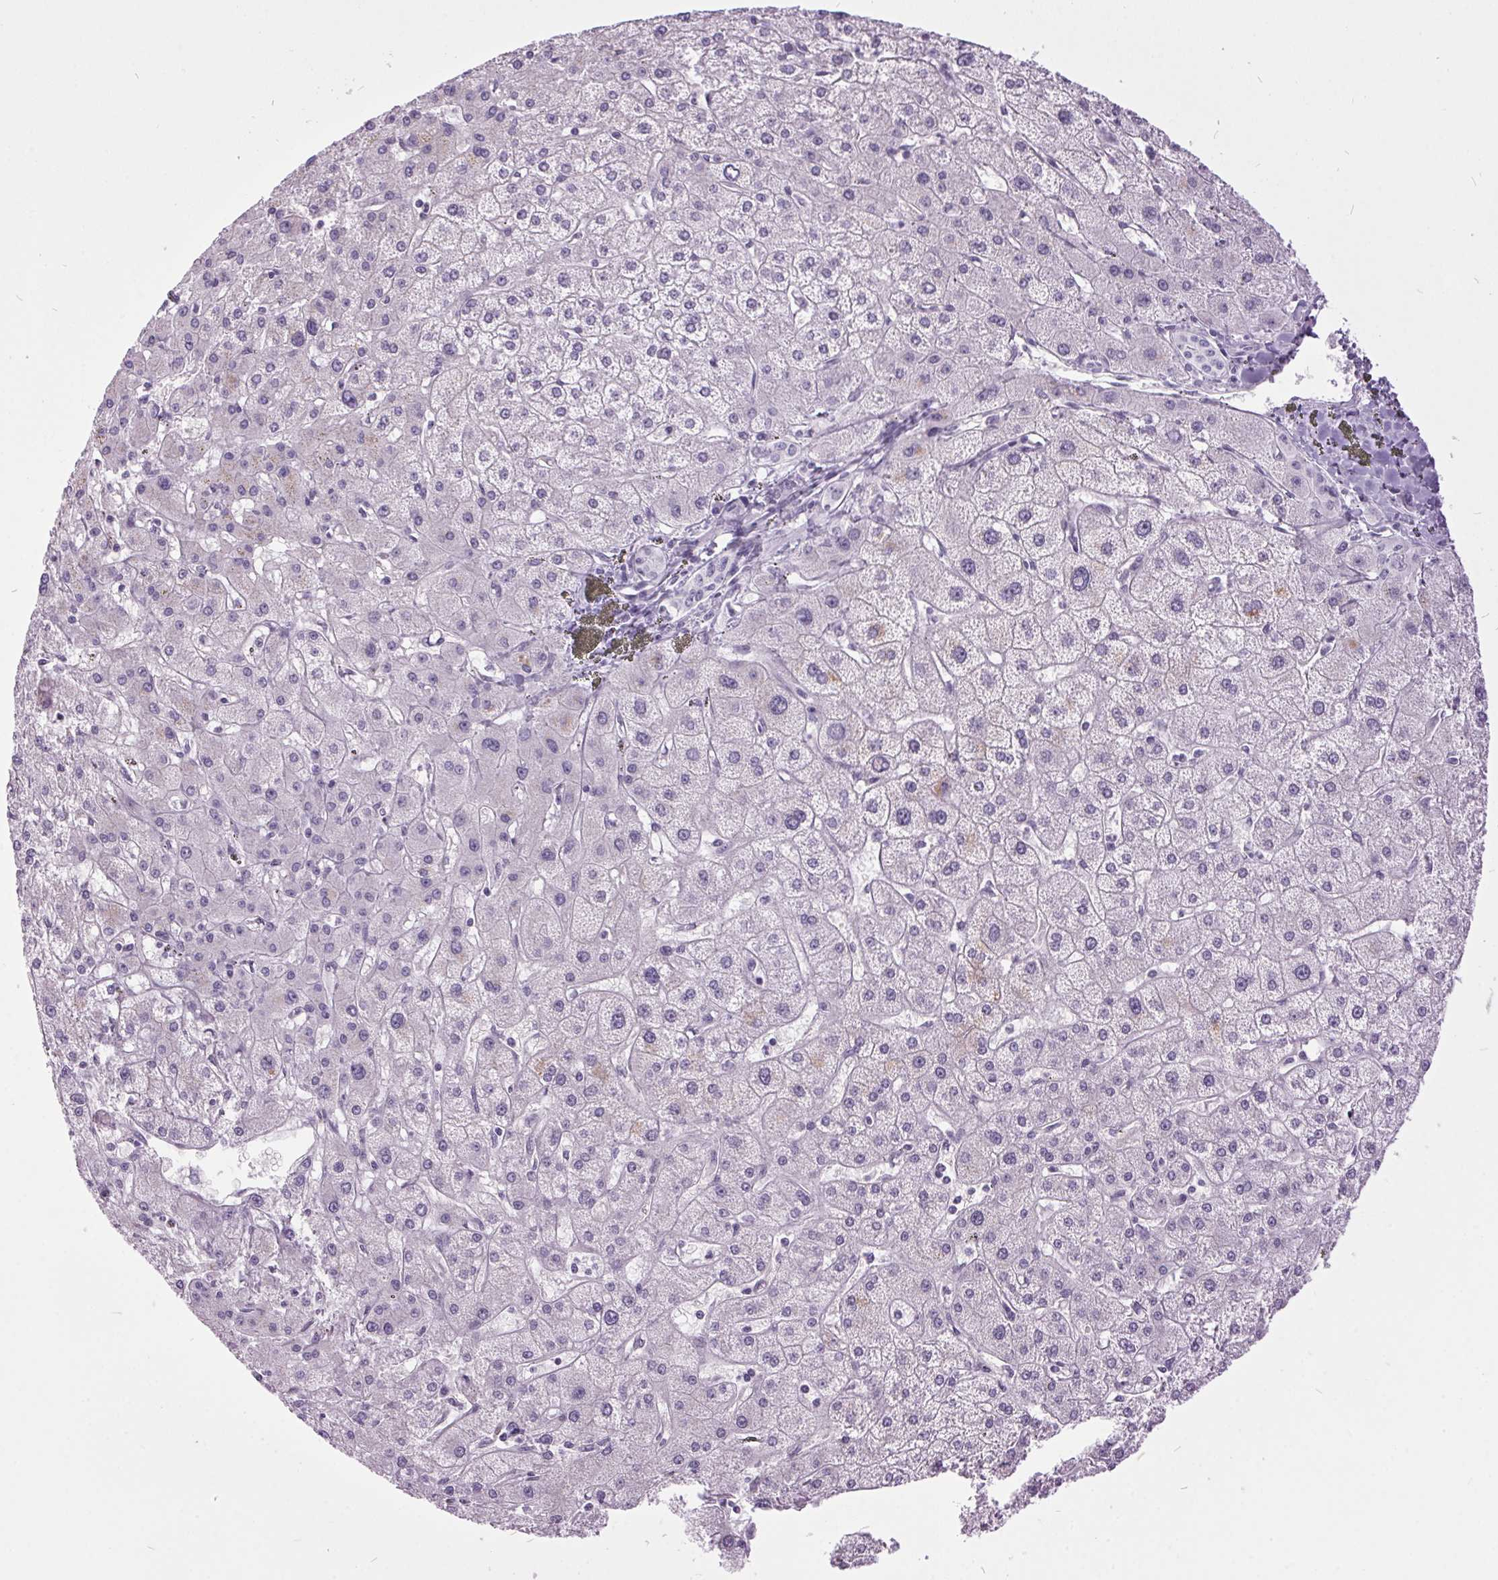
{"staining": {"intensity": "negative", "quantity": "none", "location": "none"}, "tissue": "liver cancer", "cell_type": "Tumor cells", "image_type": "cancer", "snomed": [{"axis": "morphology", "description": "Cholangiocarcinoma"}, {"axis": "topography", "description": "Liver"}], "caption": "Immunohistochemistry (IHC) of liver cholangiocarcinoma demonstrates no positivity in tumor cells.", "gene": "ODAD2", "patient": {"sex": "female", "age": 60}}